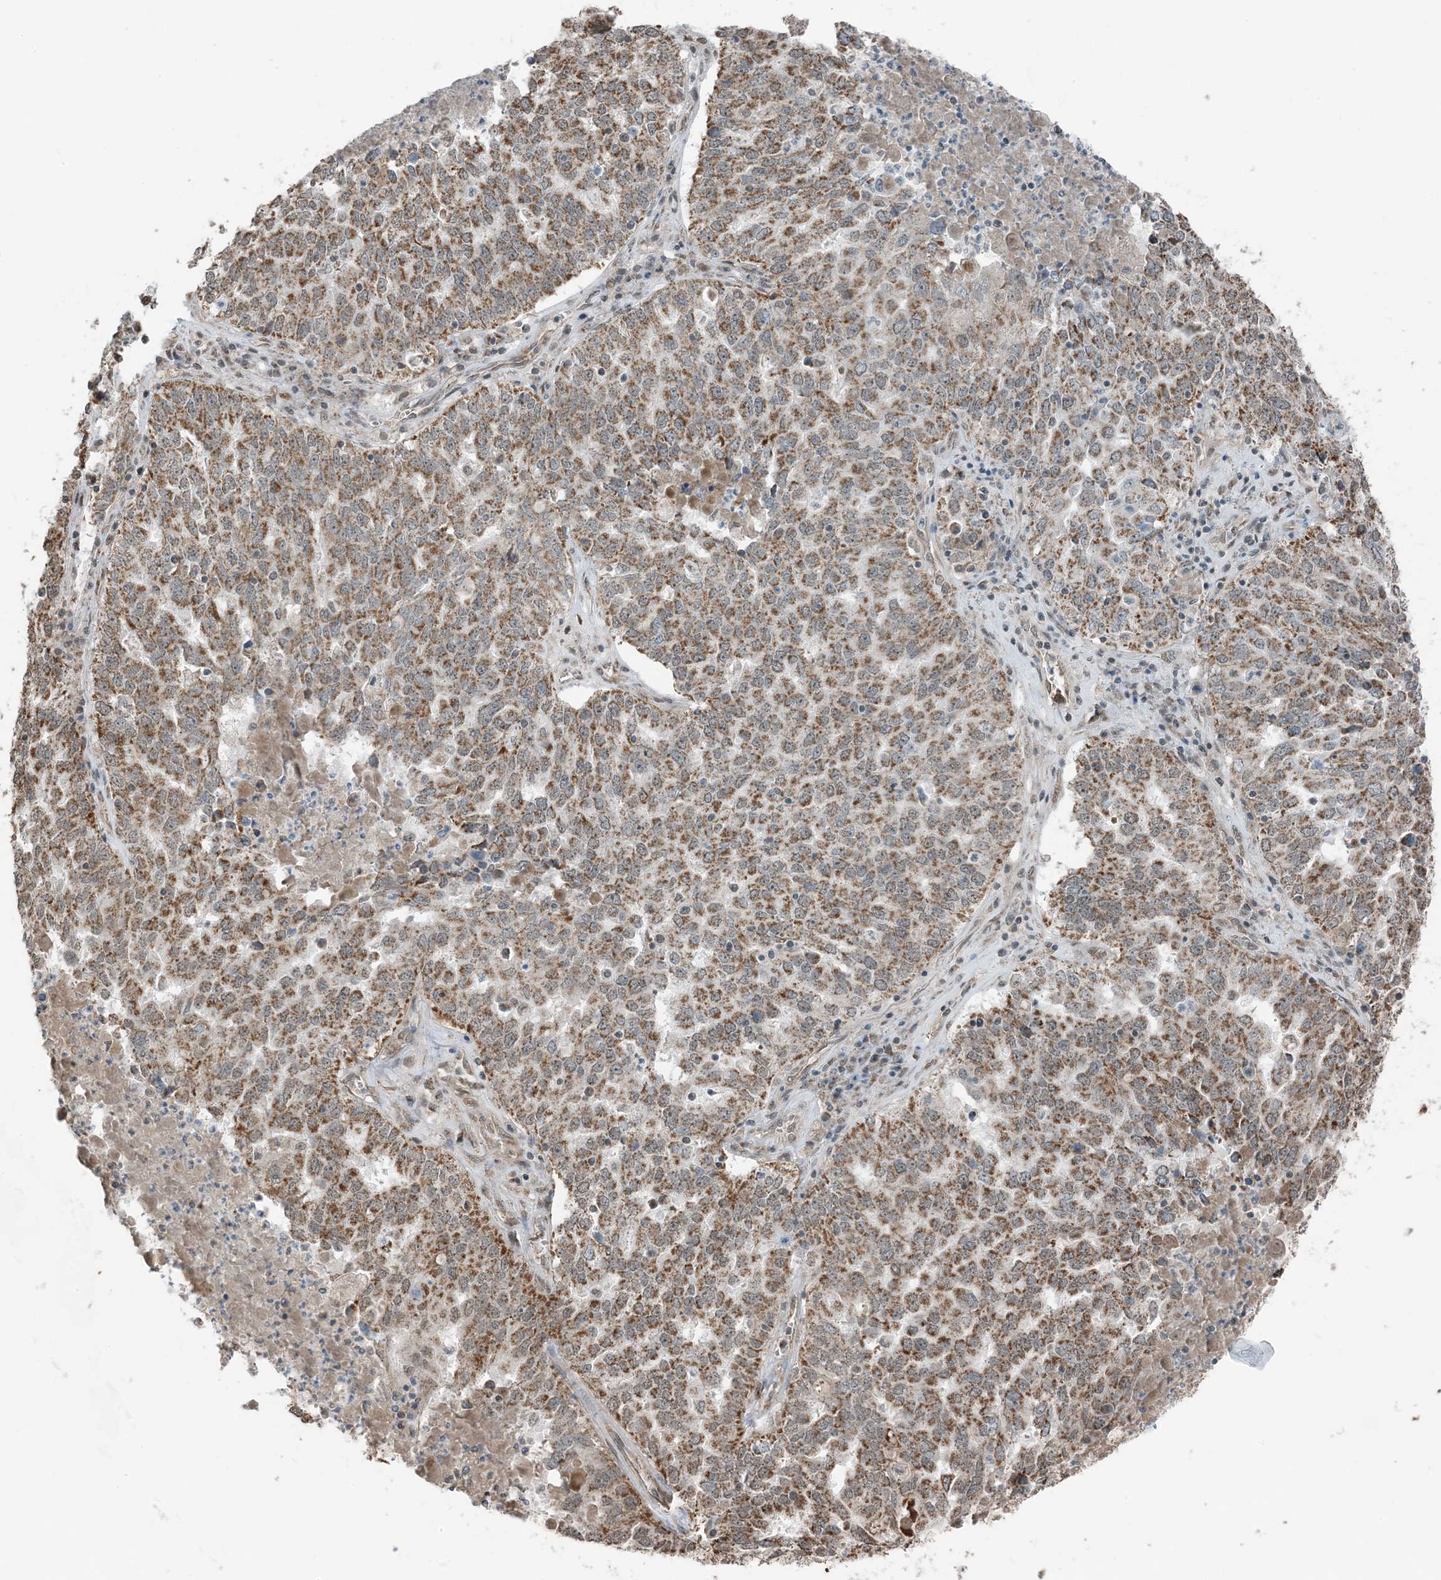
{"staining": {"intensity": "moderate", "quantity": ">75%", "location": "cytoplasmic/membranous"}, "tissue": "ovarian cancer", "cell_type": "Tumor cells", "image_type": "cancer", "snomed": [{"axis": "morphology", "description": "Carcinoma, endometroid"}, {"axis": "topography", "description": "Ovary"}], "caption": "Immunohistochemistry (IHC) histopathology image of human ovarian endometroid carcinoma stained for a protein (brown), which demonstrates medium levels of moderate cytoplasmic/membranous expression in approximately >75% of tumor cells.", "gene": "PILRB", "patient": {"sex": "female", "age": 62}}